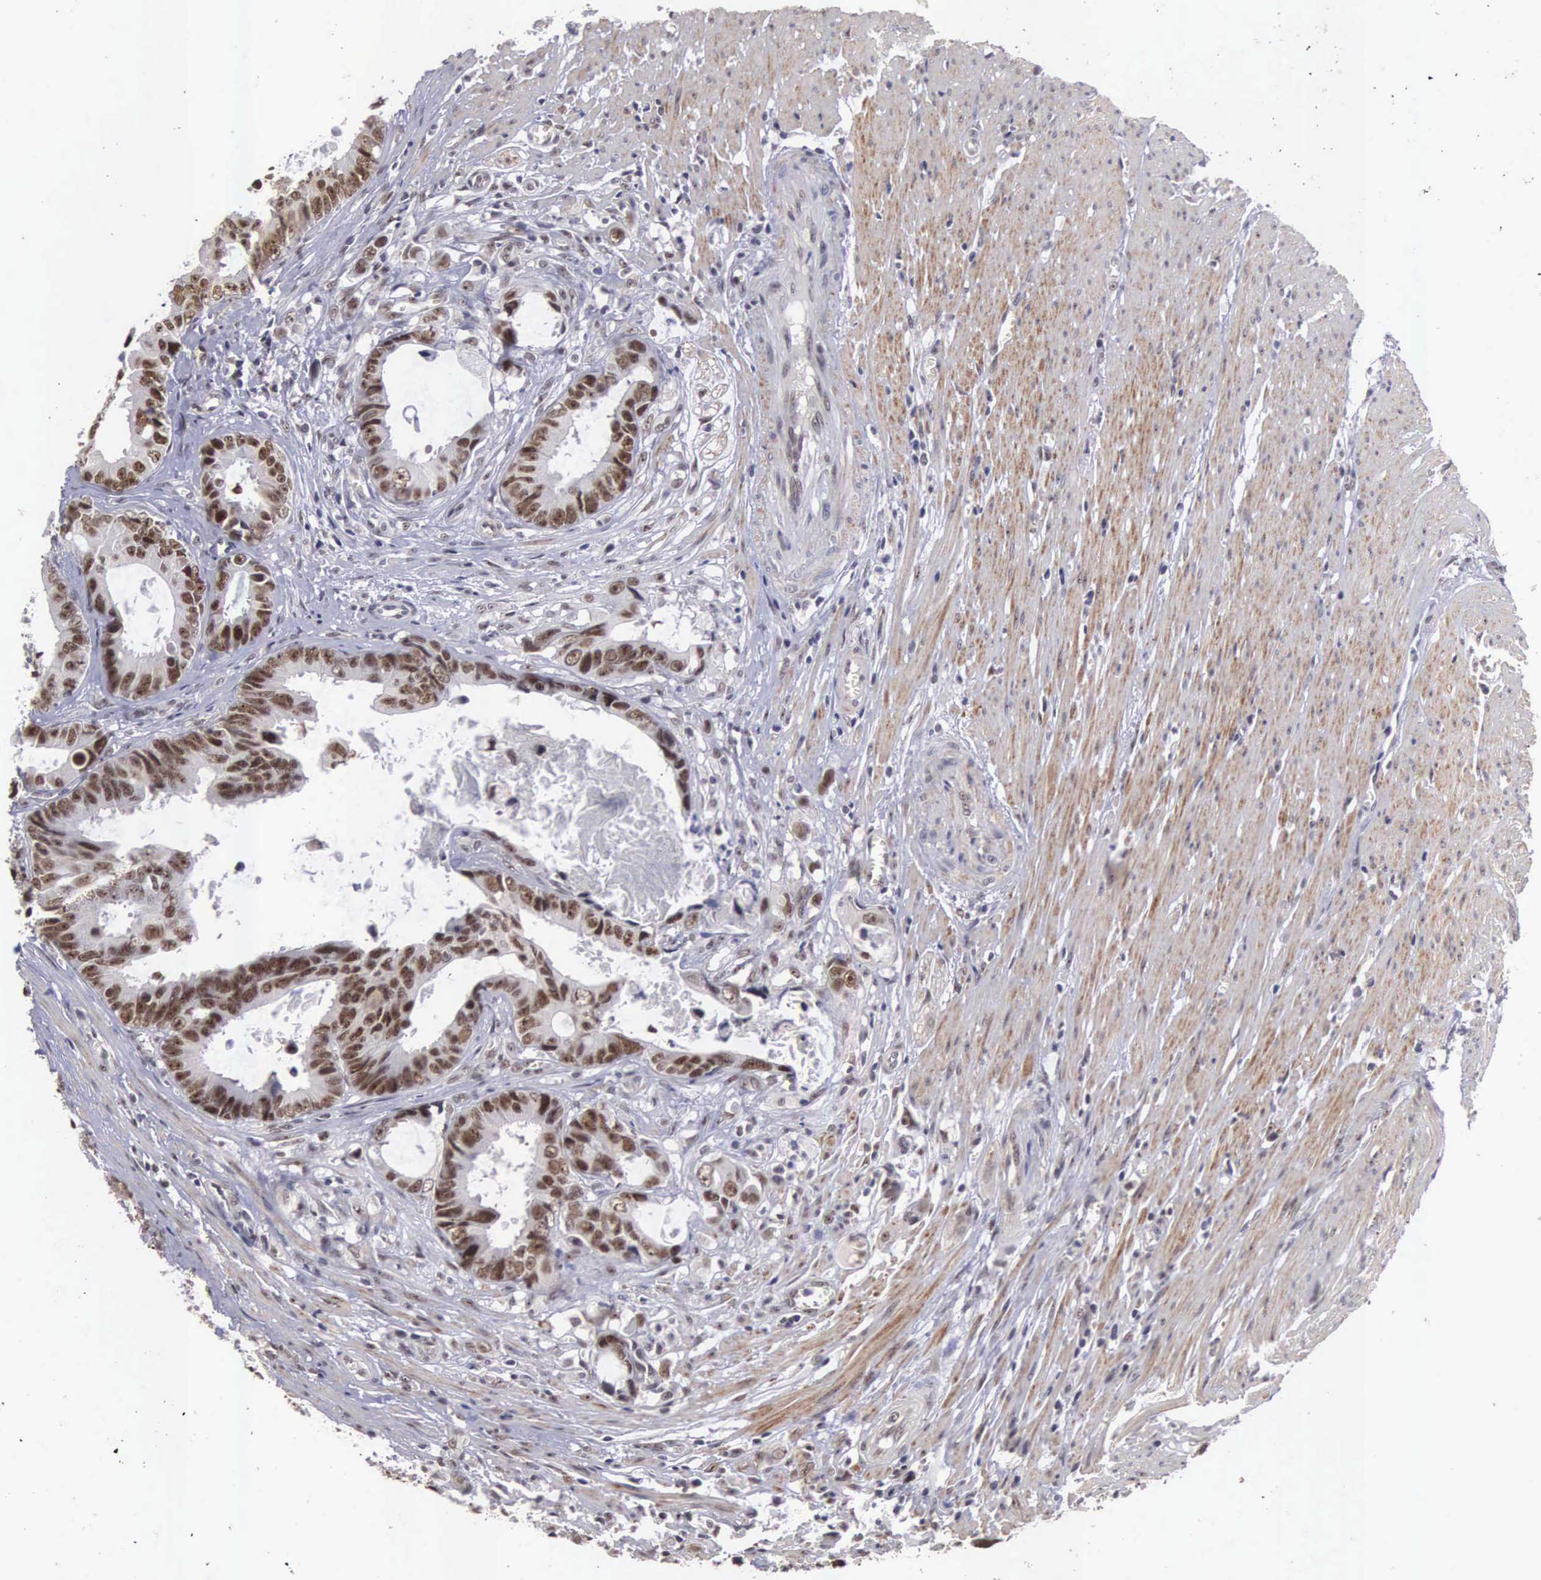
{"staining": {"intensity": "moderate", "quantity": ">75%", "location": "nuclear"}, "tissue": "colorectal cancer", "cell_type": "Tumor cells", "image_type": "cancer", "snomed": [{"axis": "morphology", "description": "Adenocarcinoma, NOS"}, {"axis": "topography", "description": "Rectum"}], "caption": "Adenocarcinoma (colorectal) stained for a protein (brown) displays moderate nuclear positive expression in approximately >75% of tumor cells.", "gene": "ZNF275", "patient": {"sex": "female", "age": 98}}